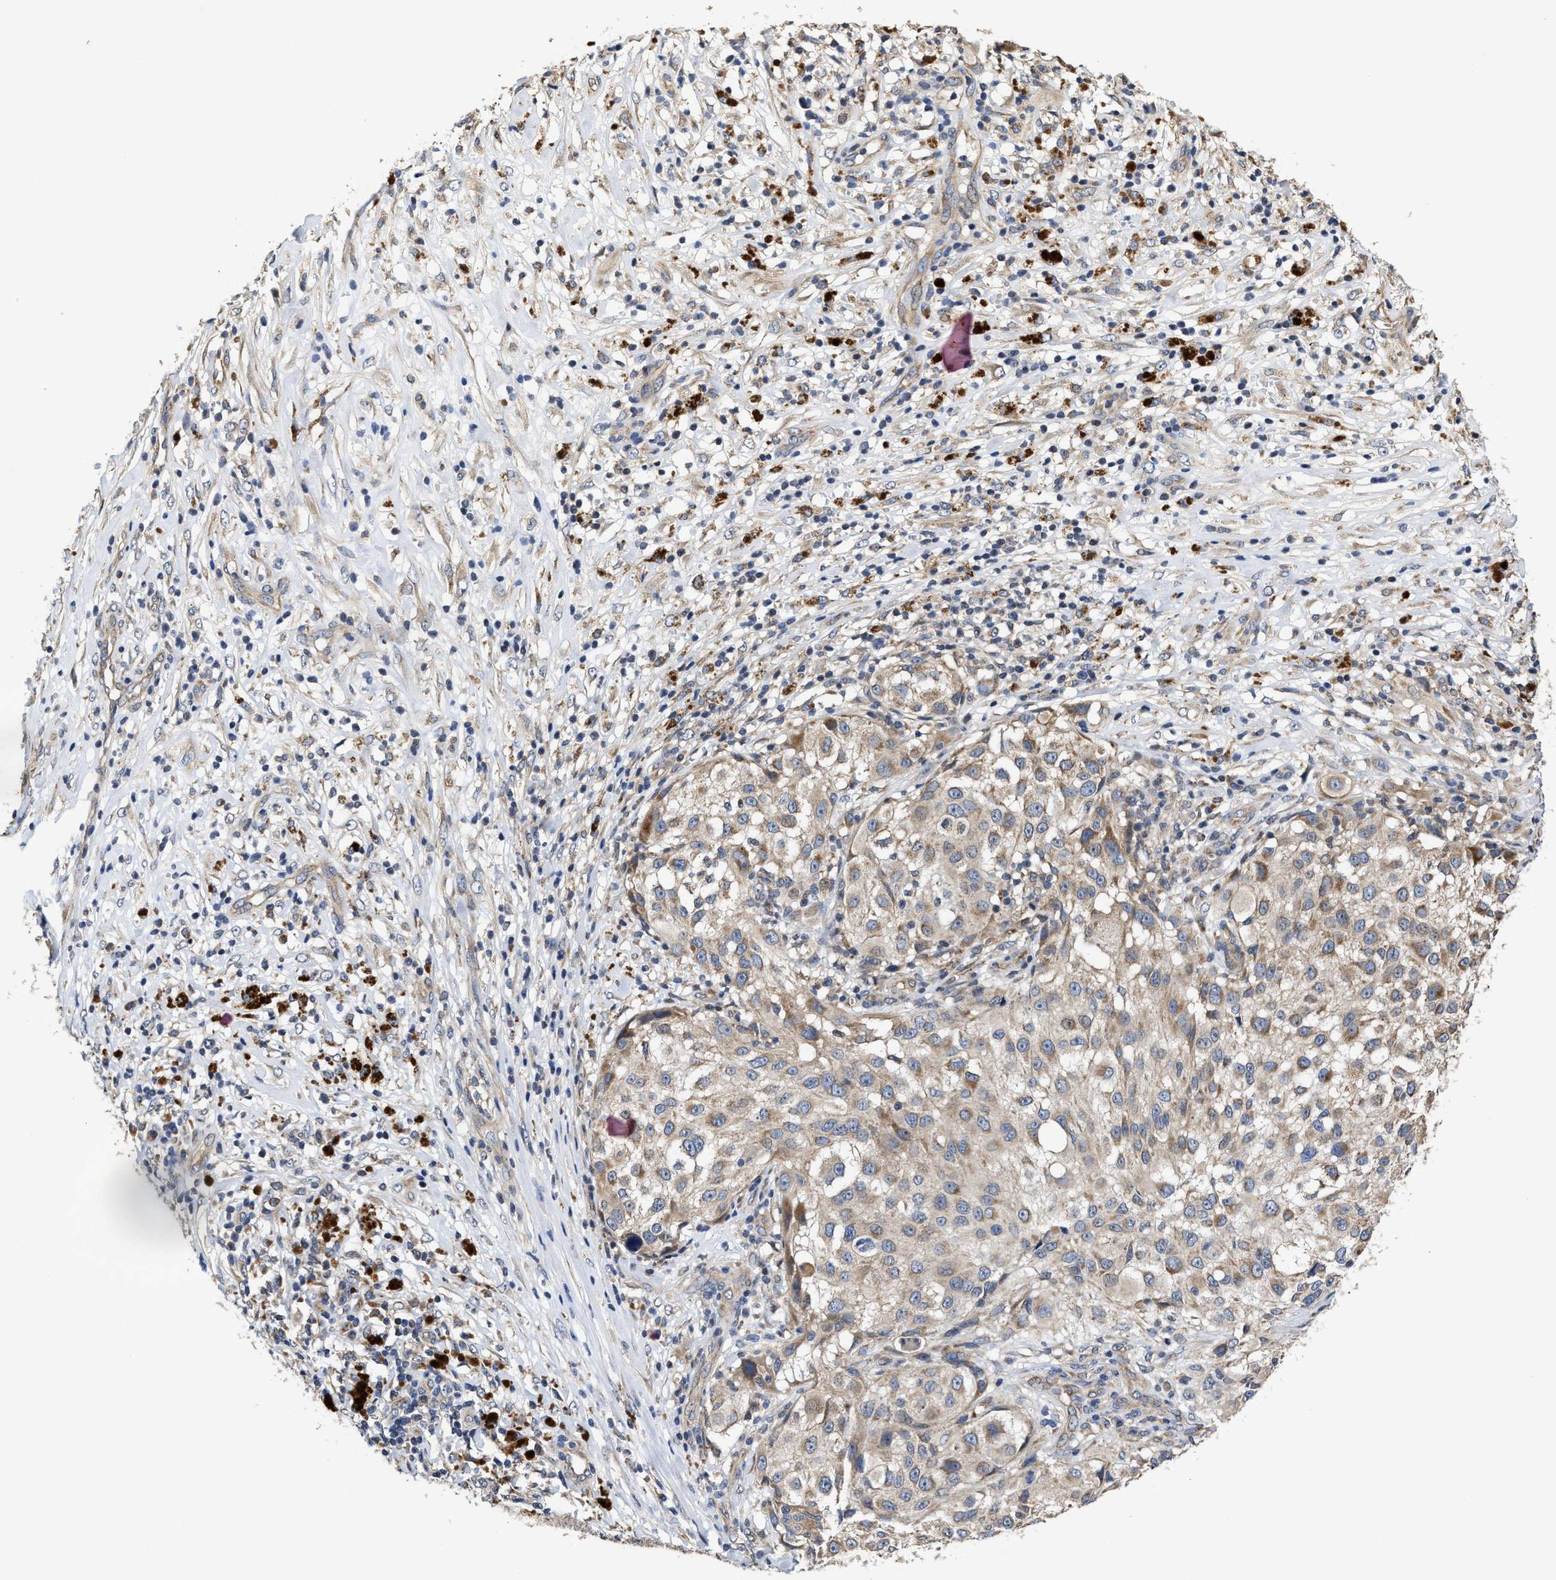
{"staining": {"intensity": "moderate", "quantity": ">75%", "location": "cytoplasmic/membranous"}, "tissue": "melanoma", "cell_type": "Tumor cells", "image_type": "cancer", "snomed": [{"axis": "morphology", "description": "Necrosis, NOS"}, {"axis": "morphology", "description": "Malignant melanoma, NOS"}, {"axis": "topography", "description": "Skin"}], "caption": "Protein staining exhibits moderate cytoplasmic/membranous staining in about >75% of tumor cells in melanoma.", "gene": "TRAF6", "patient": {"sex": "female", "age": 87}}